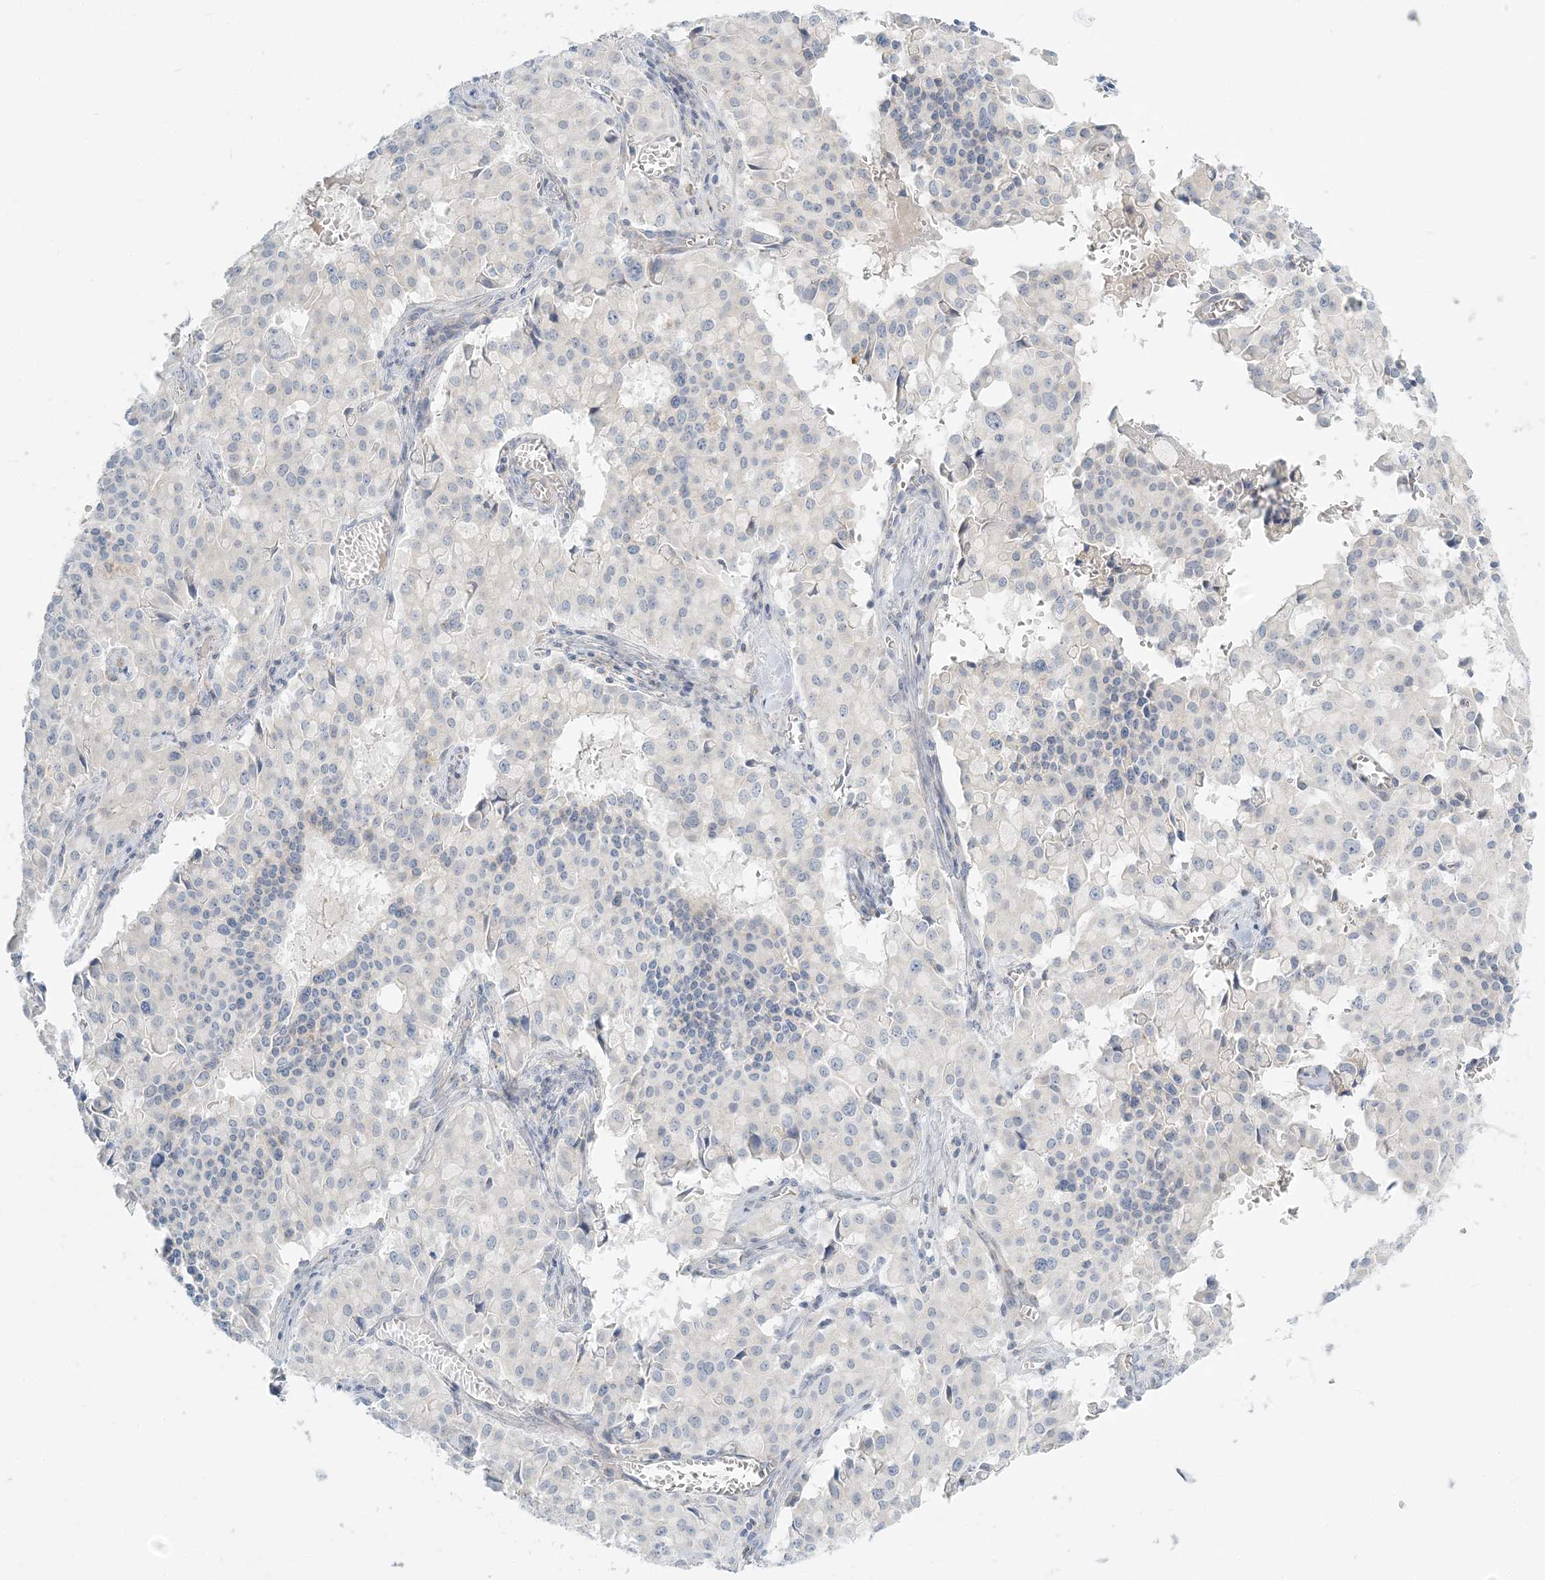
{"staining": {"intensity": "negative", "quantity": "none", "location": "none"}, "tissue": "pancreatic cancer", "cell_type": "Tumor cells", "image_type": "cancer", "snomed": [{"axis": "morphology", "description": "Adenocarcinoma, NOS"}, {"axis": "topography", "description": "Pancreas"}], "caption": "Tumor cells are negative for brown protein staining in adenocarcinoma (pancreatic).", "gene": "NAA11", "patient": {"sex": "male", "age": 65}}